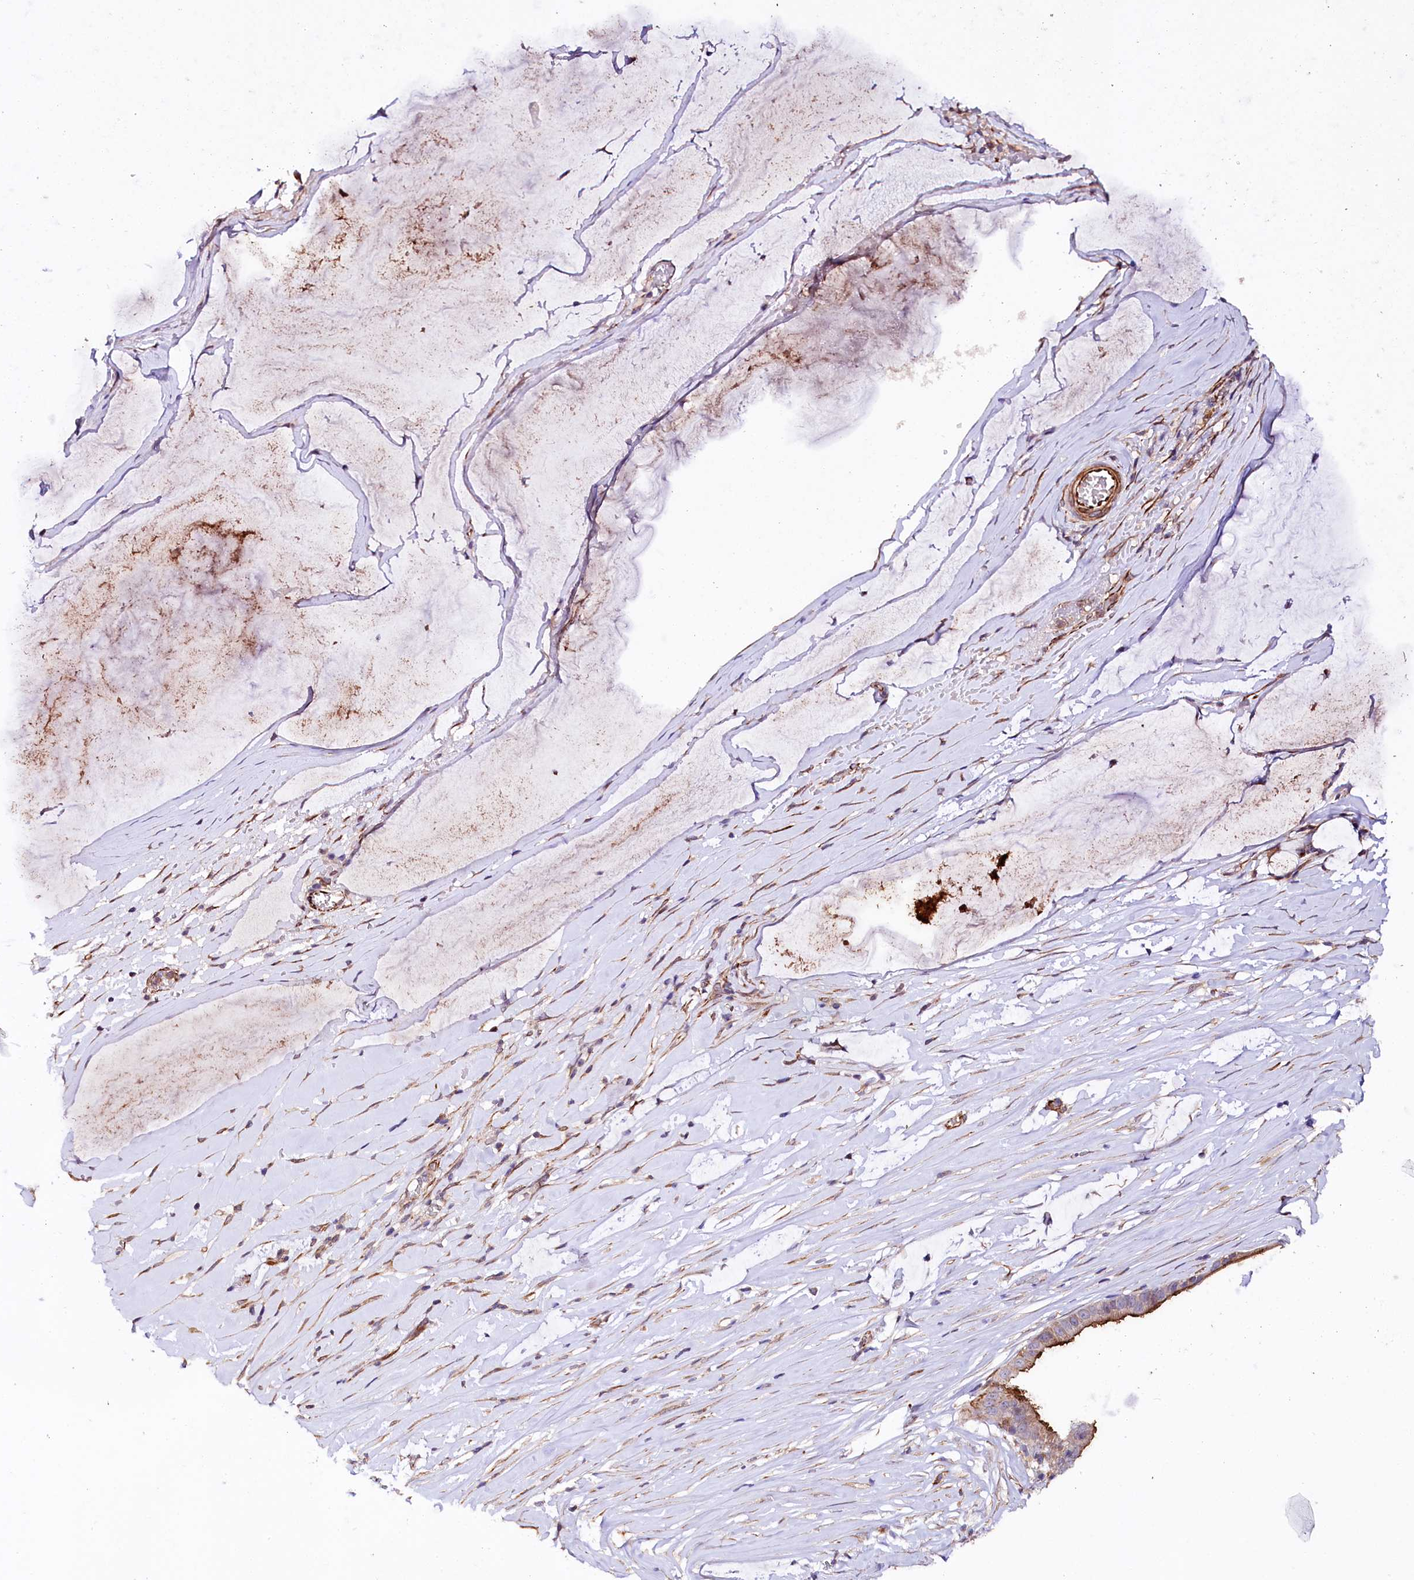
{"staining": {"intensity": "moderate", "quantity": ">75%", "location": "cytoplasmic/membranous"}, "tissue": "ovarian cancer", "cell_type": "Tumor cells", "image_type": "cancer", "snomed": [{"axis": "morphology", "description": "Cystadenocarcinoma, mucinous, NOS"}, {"axis": "topography", "description": "Ovary"}], "caption": "Immunohistochemical staining of mucinous cystadenocarcinoma (ovarian) exhibits medium levels of moderate cytoplasmic/membranous expression in approximately >75% of tumor cells. (Brightfield microscopy of DAB IHC at high magnification).", "gene": "TTC12", "patient": {"sex": "female", "age": 73}}